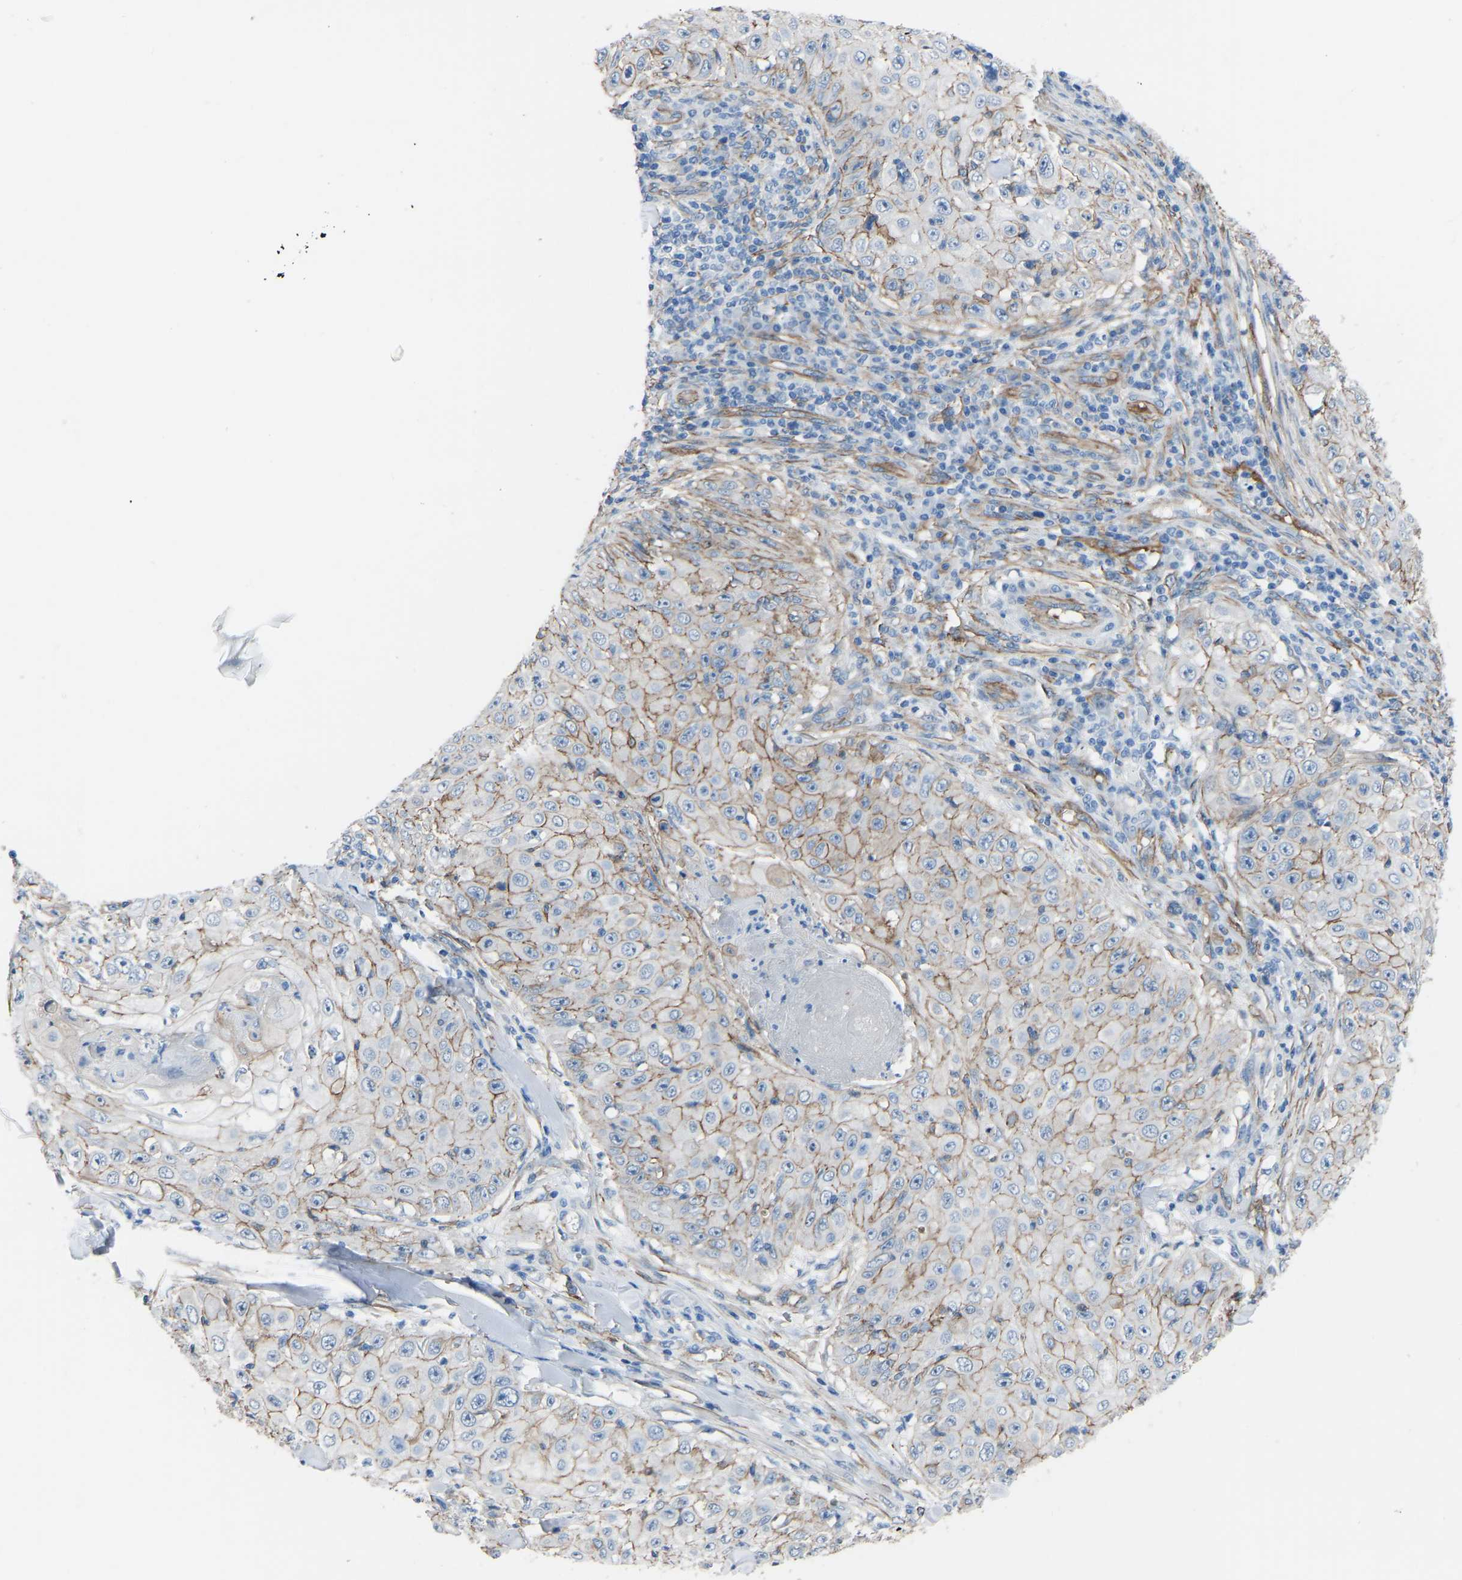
{"staining": {"intensity": "weak", "quantity": "25%-75%", "location": "cytoplasmic/membranous"}, "tissue": "skin cancer", "cell_type": "Tumor cells", "image_type": "cancer", "snomed": [{"axis": "morphology", "description": "Squamous cell carcinoma, NOS"}, {"axis": "topography", "description": "Skin"}], "caption": "Approximately 25%-75% of tumor cells in human skin squamous cell carcinoma show weak cytoplasmic/membranous protein staining as visualized by brown immunohistochemical staining.", "gene": "MYH10", "patient": {"sex": "male", "age": 86}}